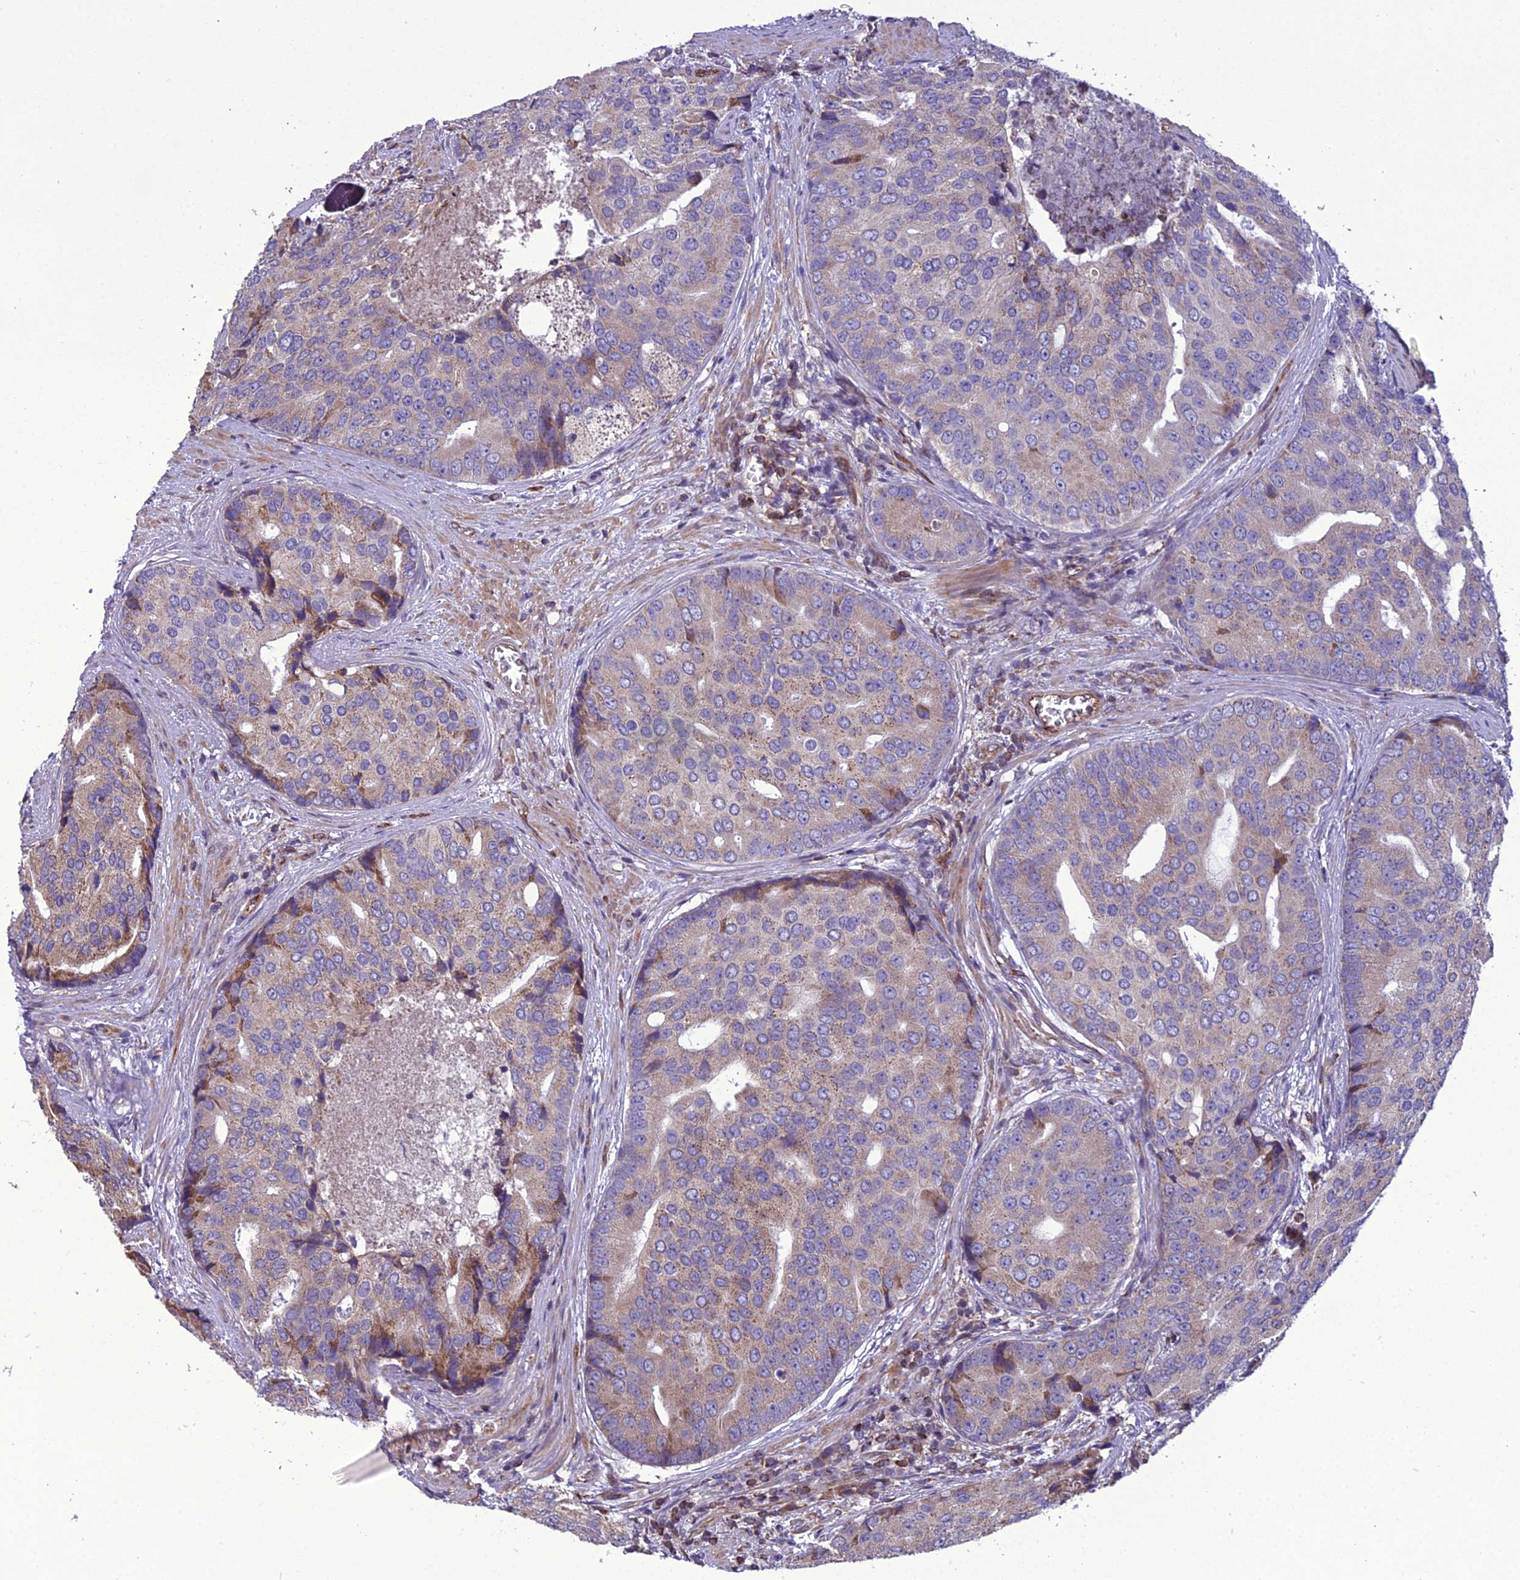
{"staining": {"intensity": "weak", "quantity": "<25%", "location": "cytoplasmic/membranous"}, "tissue": "prostate cancer", "cell_type": "Tumor cells", "image_type": "cancer", "snomed": [{"axis": "morphology", "description": "Adenocarcinoma, High grade"}, {"axis": "topography", "description": "Prostate"}], "caption": "High-grade adenocarcinoma (prostate) stained for a protein using immunohistochemistry shows no staining tumor cells.", "gene": "GIMAP1", "patient": {"sex": "male", "age": 62}}